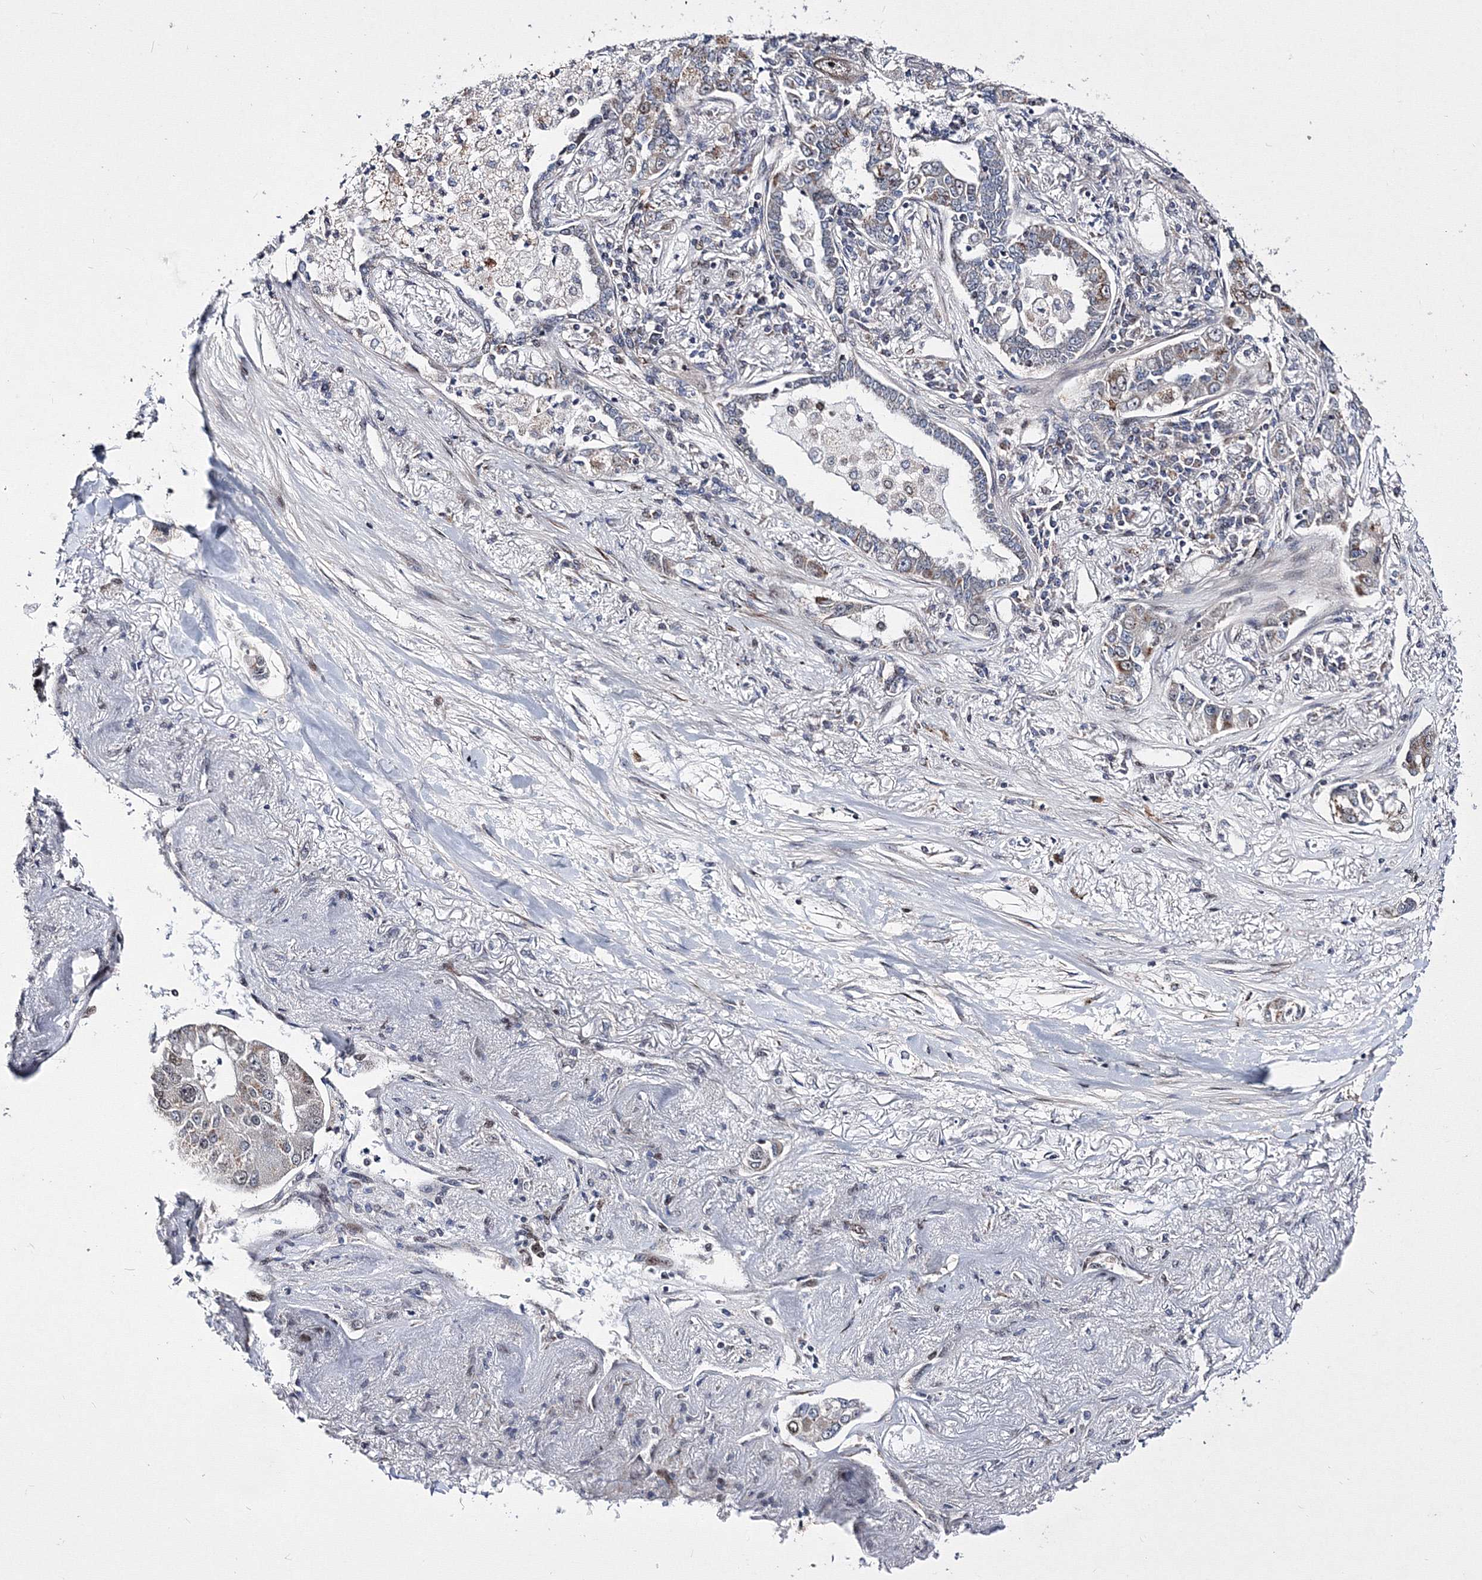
{"staining": {"intensity": "moderate", "quantity": "25%-75%", "location": "nuclear"}, "tissue": "lung cancer", "cell_type": "Tumor cells", "image_type": "cancer", "snomed": [{"axis": "morphology", "description": "Adenocarcinoma, NOS"}, {"axis": "topography", "description": "Lung"}], "caption": "Adenocarcinoma (lung) was stained to show a protein in brown. There is medium levels of moderate nuclear staining in about 25%-75% of tumor cells.", "gene": "GPN1", "patient": {"sex": "male", "age": 49}}